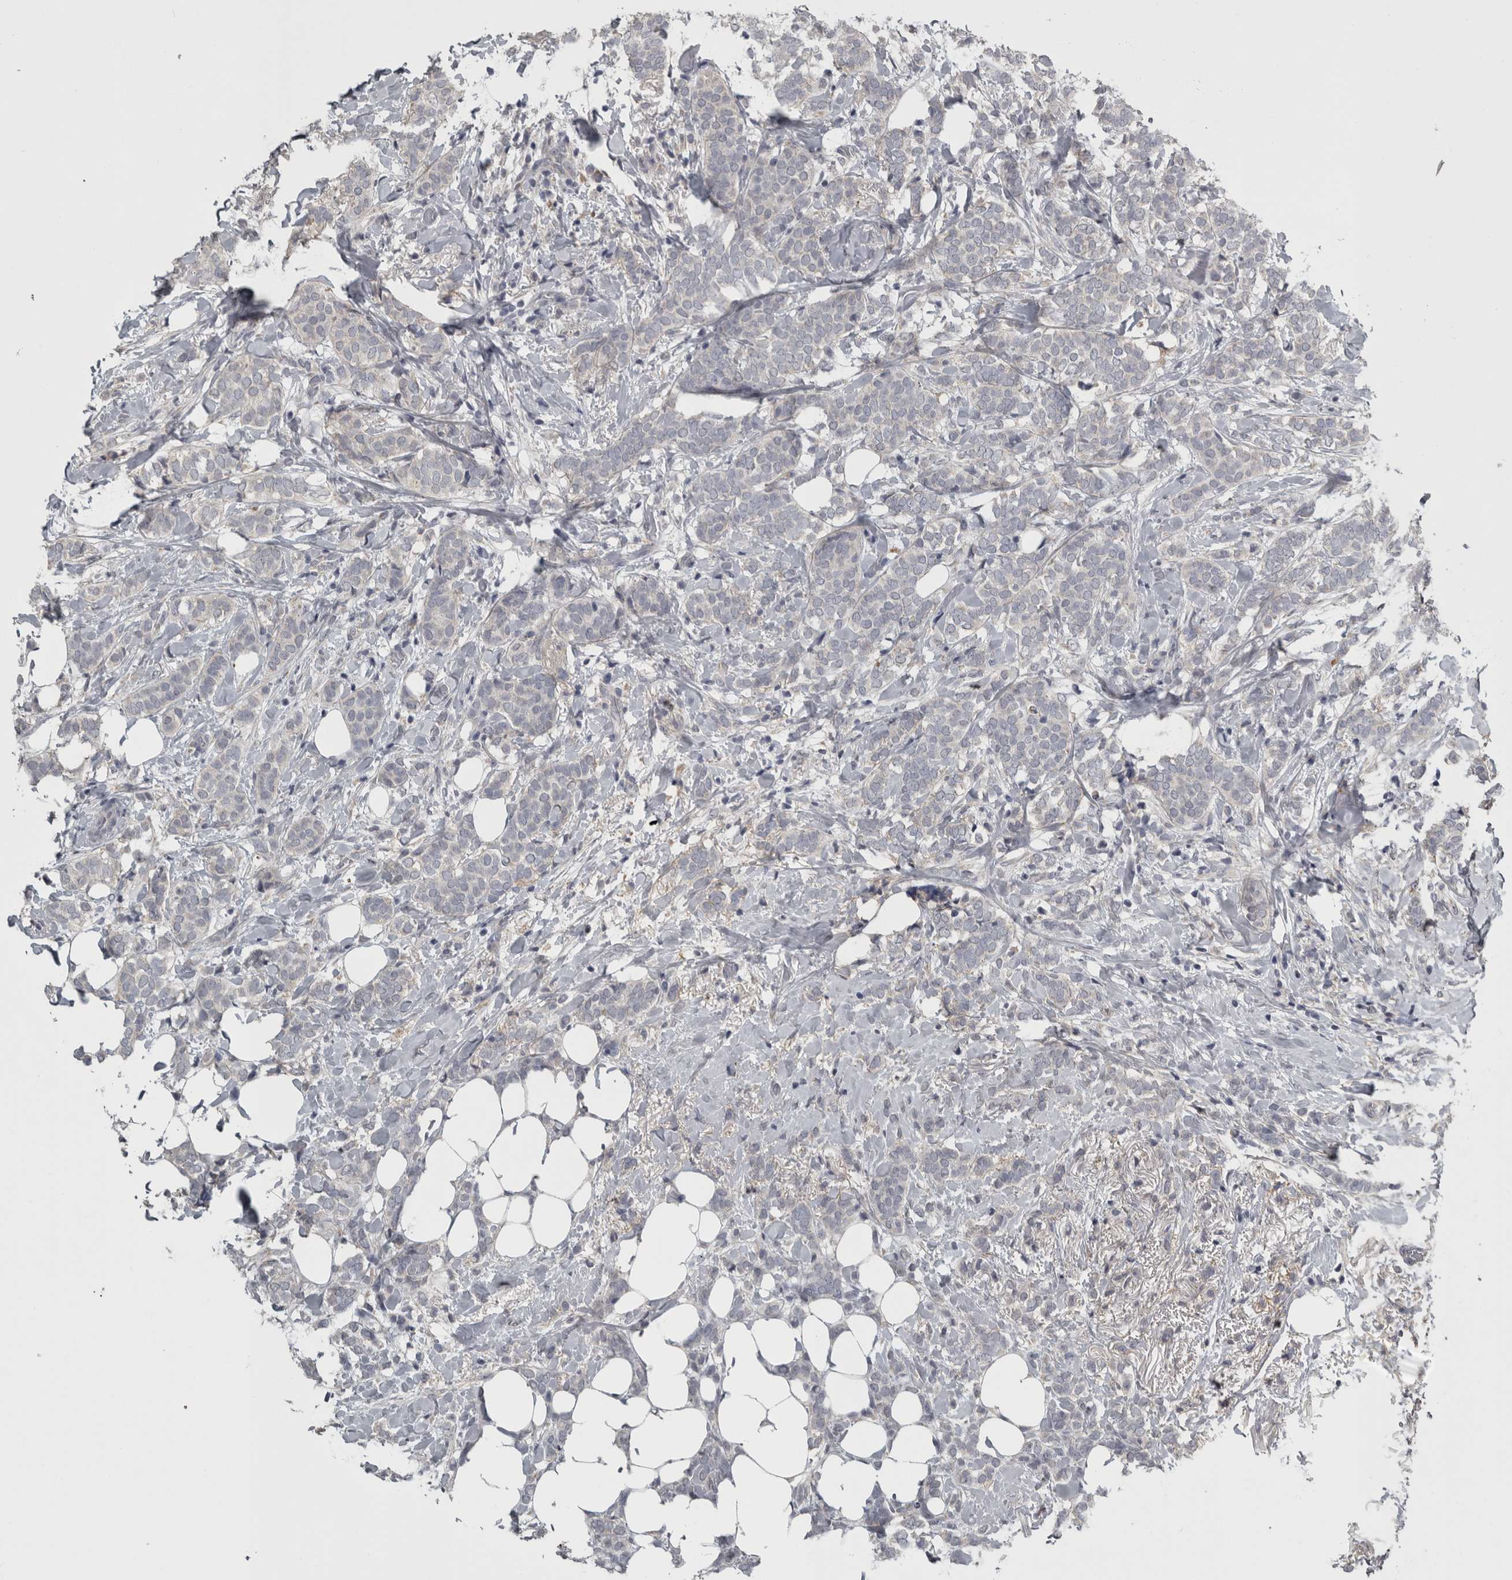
{"staining": {"intensity": "negative", "quantity": "none", "location": "none"}, "tissue": "breast cancer", "cell_type": "Tumor cells", "image_type": "cancer", "snomed": [{"axis": "morphology", "description": "Lobular carcinoma"}, {"axis": "topography", "description": "Breast"}], "caption": "There is no significant expression in tumor cells of breast cancer.", "gene": "FRK", "patient": {"sex": "female", "age": 50}}